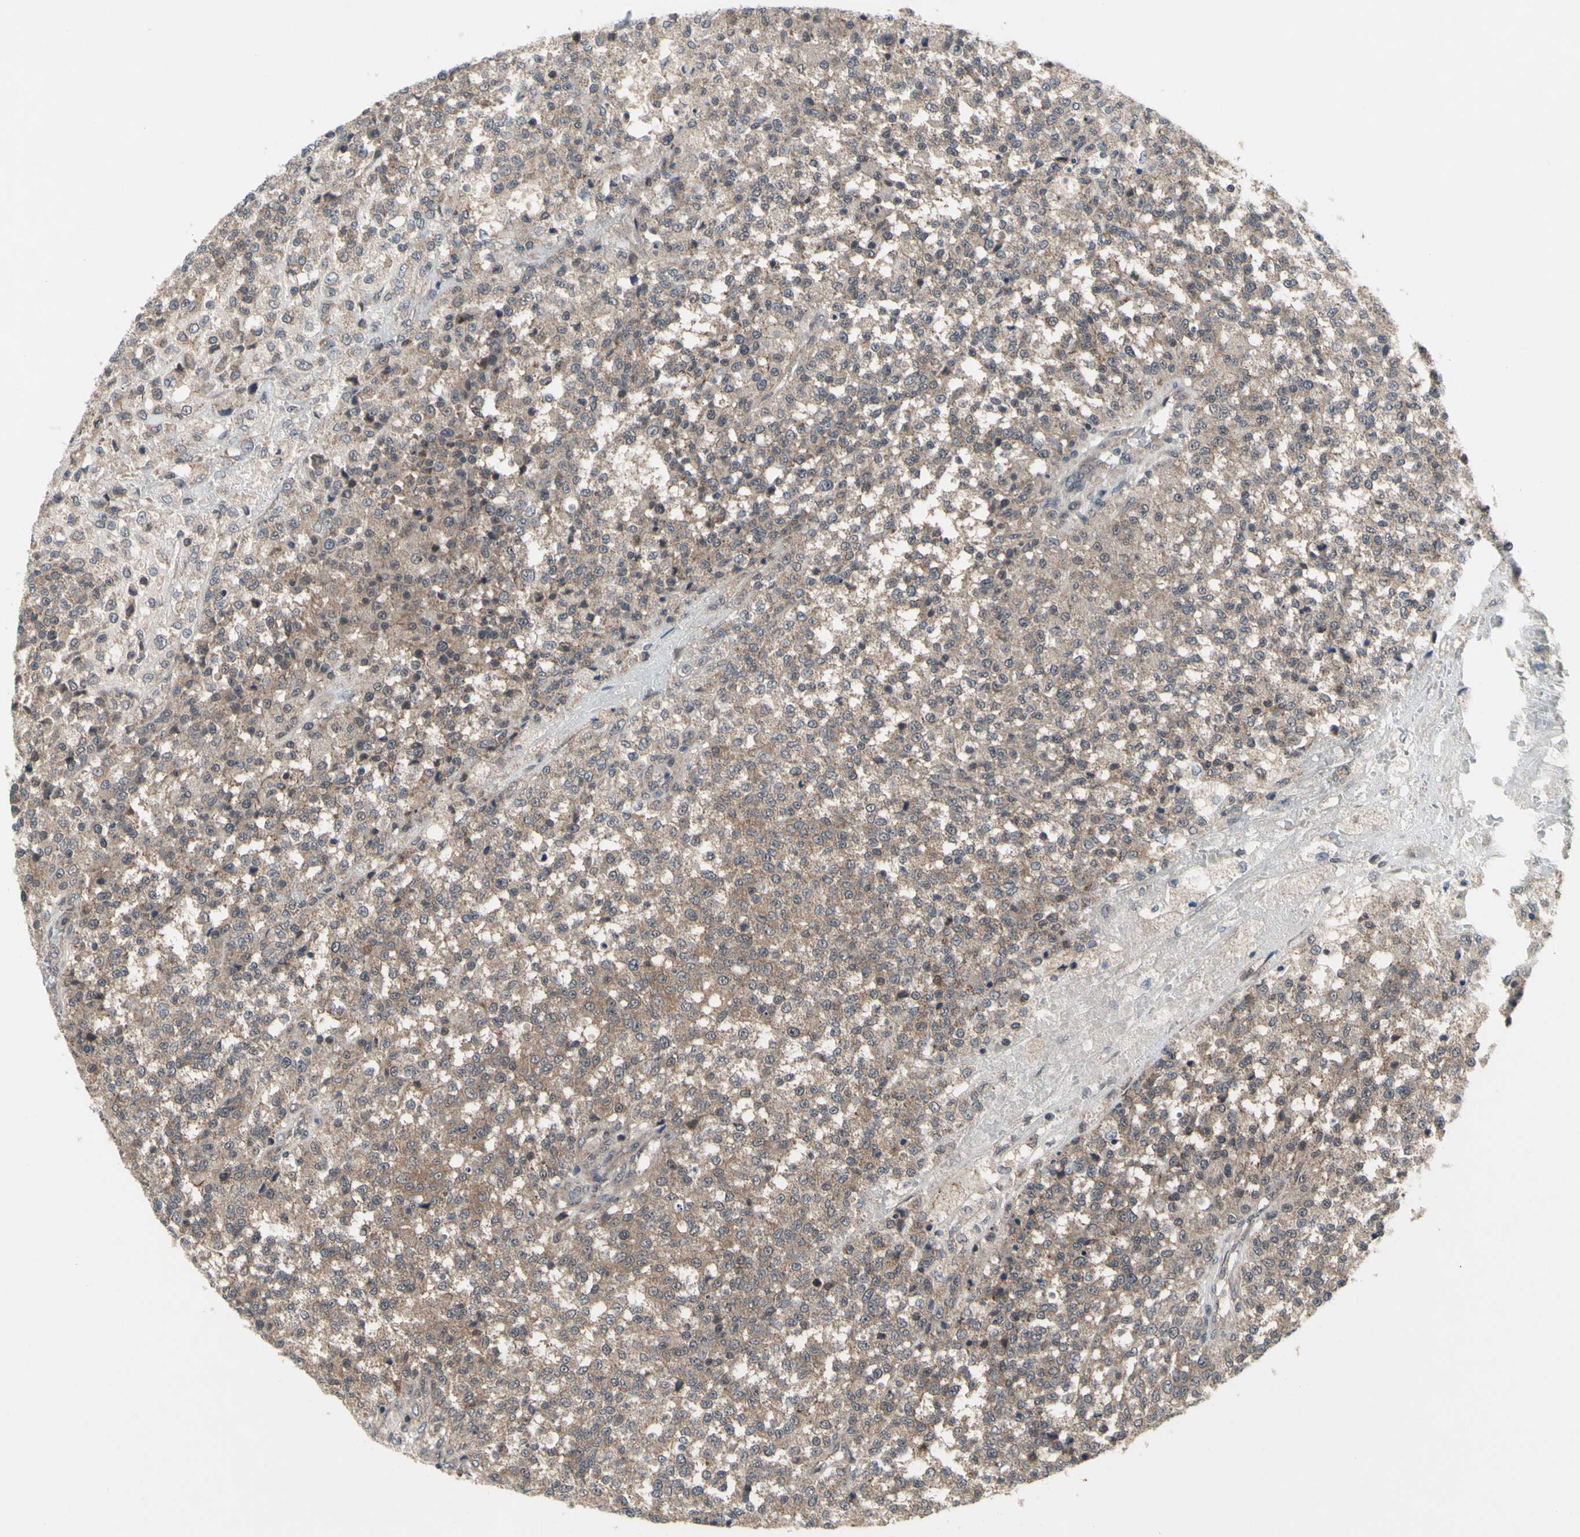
{"staining": {"intensity": "weak", "quantity": ">75%", "location": "cytoplasmic/membranous"}, "tissue": "testis cancer", "cell_type": "Tumor cells", "image_type": "cancer", "snomed": [{"axis": "morphology", "description": "Seminoma, NOS"}, {"axis": "topography", "description": "Testis"}], "caption": "Immunohistochemical staining of human testis cancer shows low levels of weak cytoplasmic/membranous protein positivity in approximately >75% of tumor cells. (DAB (3,3'-diaminobenzidine) = brown stain, brightfield microscopy at high magnification).", "gene": "TRDMT1", "patient": {"sex": "male", "age": 59}}